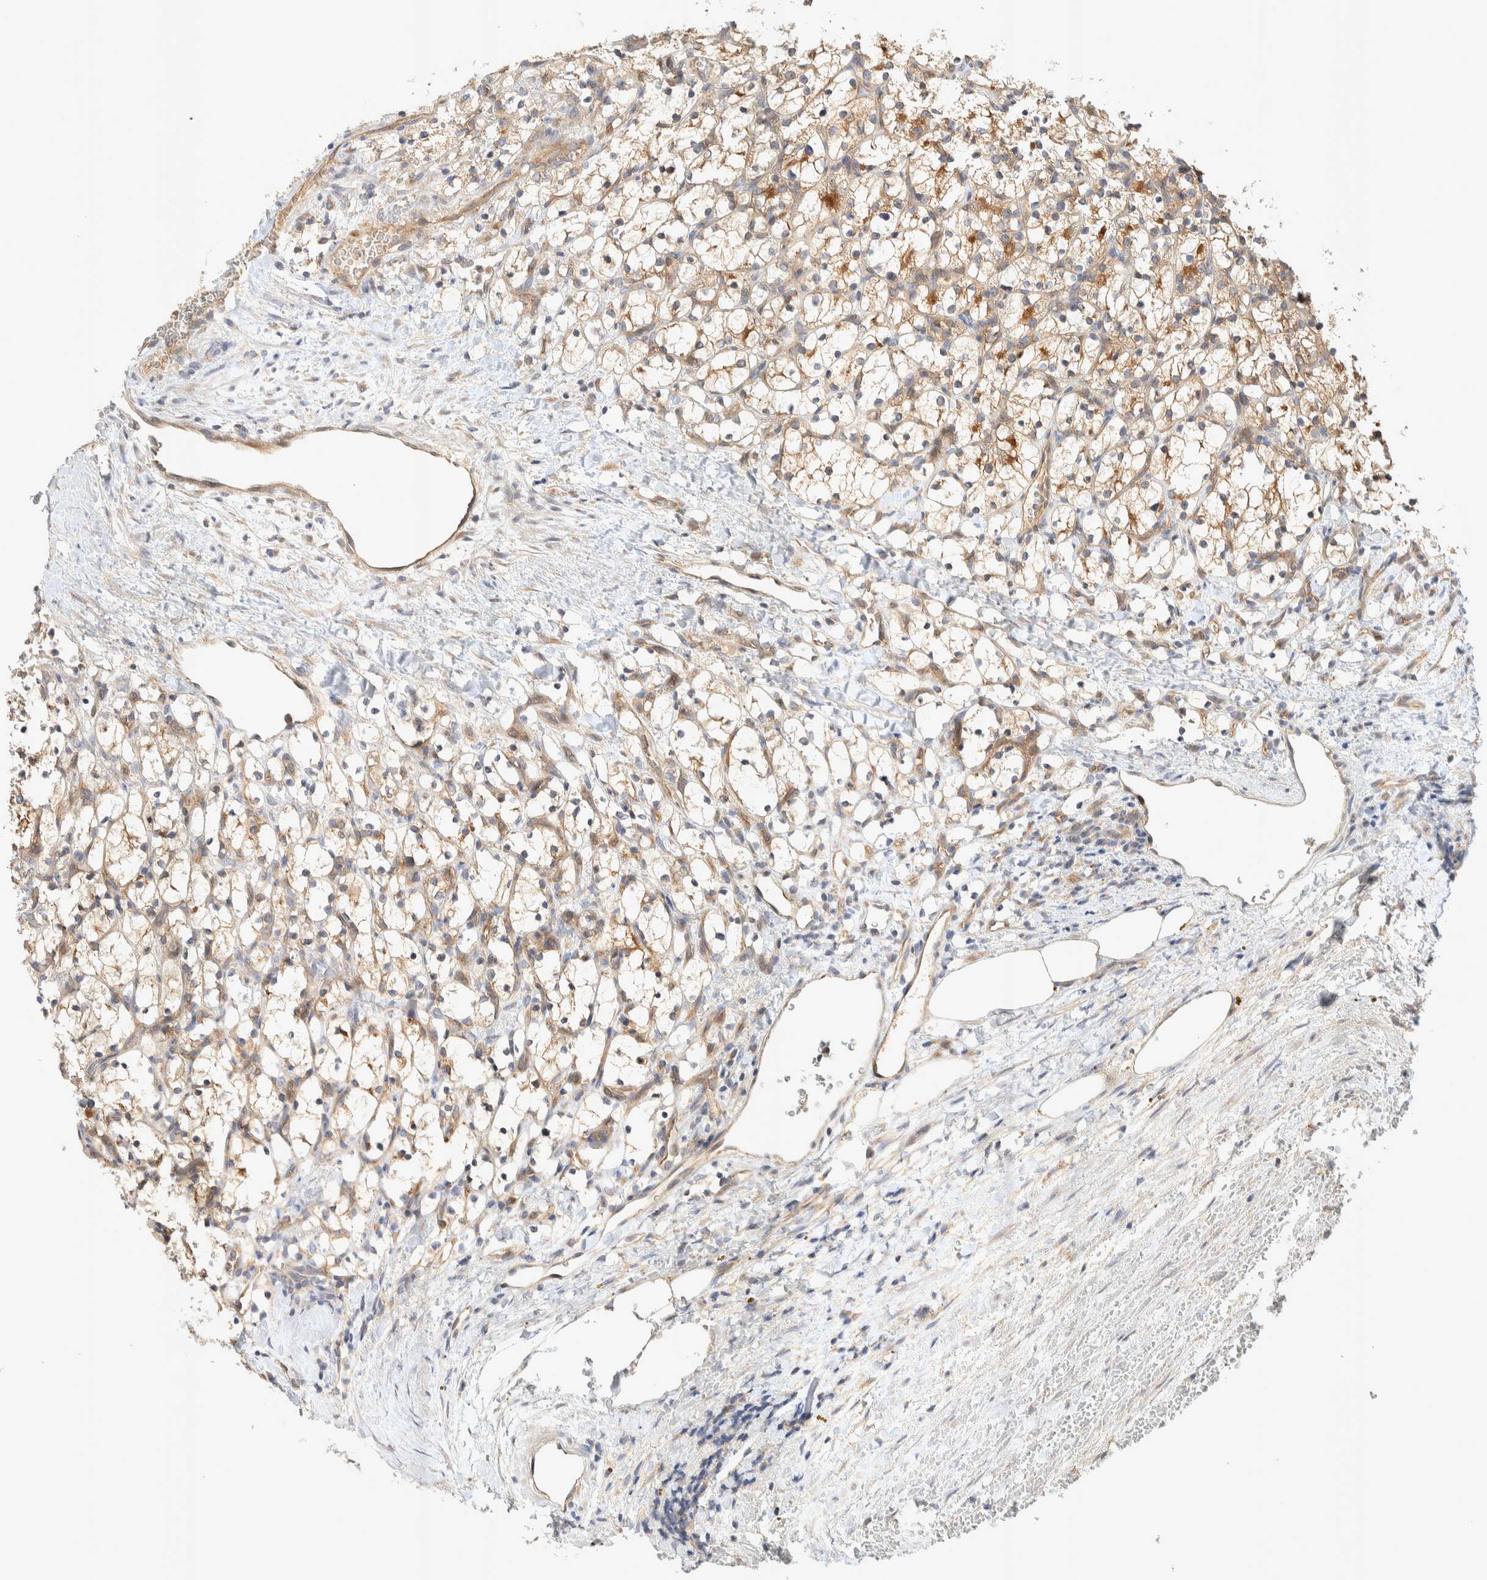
{"staining": {"intensity": "weak", "quantity": ">75%", "location": "cytoplasmic/membranous"}, "tissue": "renal cancer", "cell_type": "Tumor cells", "image_type": "cancer", "snomed": [{"axis": "morphology", "description": "Adenocarcinoma, NOS"}, {"axis": "topography", "description": "Kidney"}], "caption": "Weak cytoplasmic/membranous expression is appreciated in about >75% of tumor cells in renal cancer (adenocarcinoma). (DAB IHC with brightfield microscopy, high magnification).", "gene": "PXK", "patient": {"sex": "female", "age": 69}}